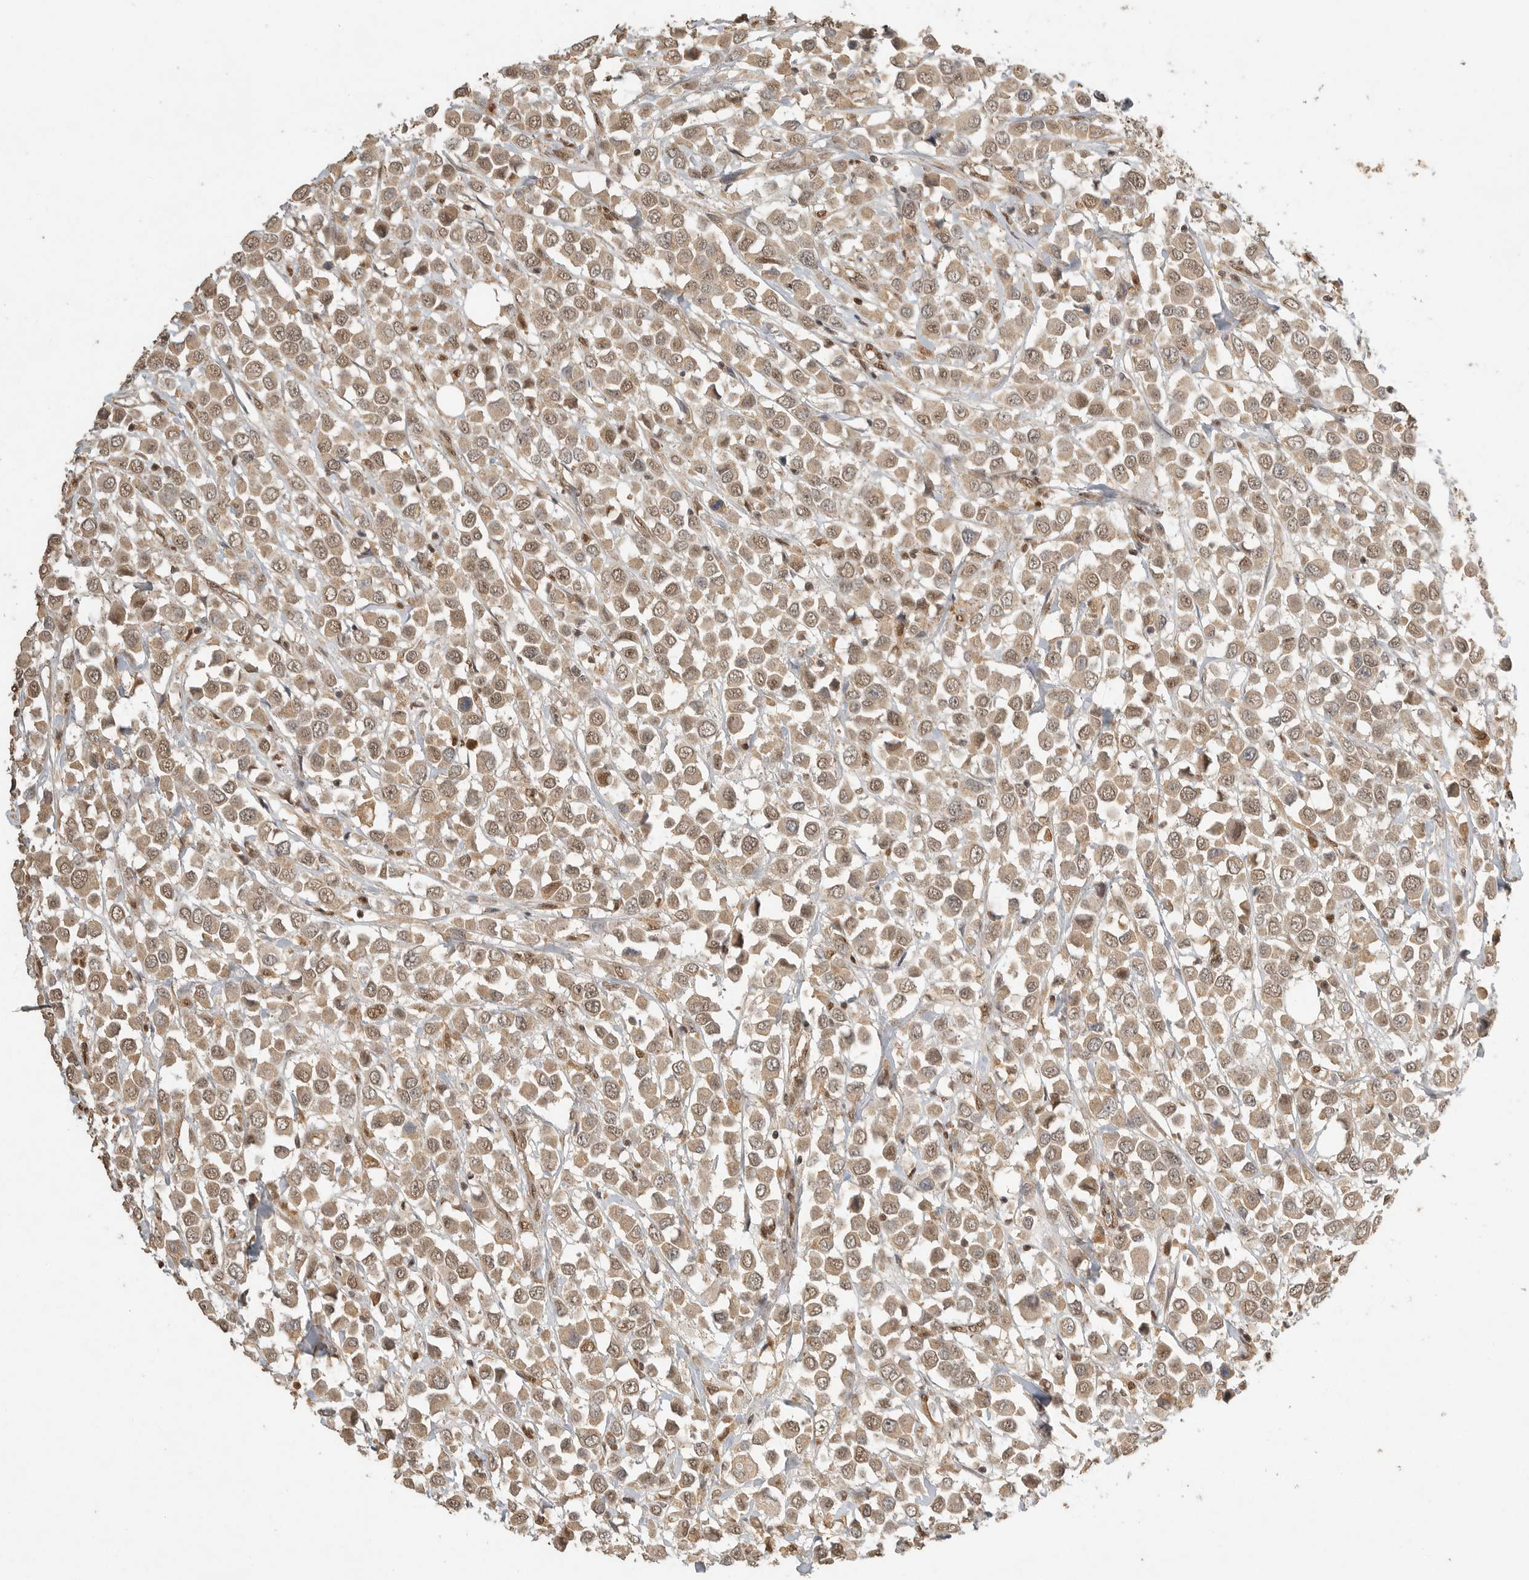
{"staining": {"intensity": "moderate", "quantity": ">75%", "location": "cytoplasmic/membranous,nuclear"}, "tissue": "breast cancer", "cell_type": "Tumor cells", "image_type": "cancer", "snomed": [{"axis": "morphology", "description": "Duct carcinoma"}, {"axis": "topography", "description": "Breast"}], "caption": "Immunohistochemistry (DAB (3,3'-diaminobenzidine)) staining of human breast cancer (invasive ductal carcinoma) shows moderate cytoplasmic/membranous and nuclear protein positivity in about >75% of tumor cells.", "gene": "DFFA", "patient": {"sex": "female", "age": 61}}